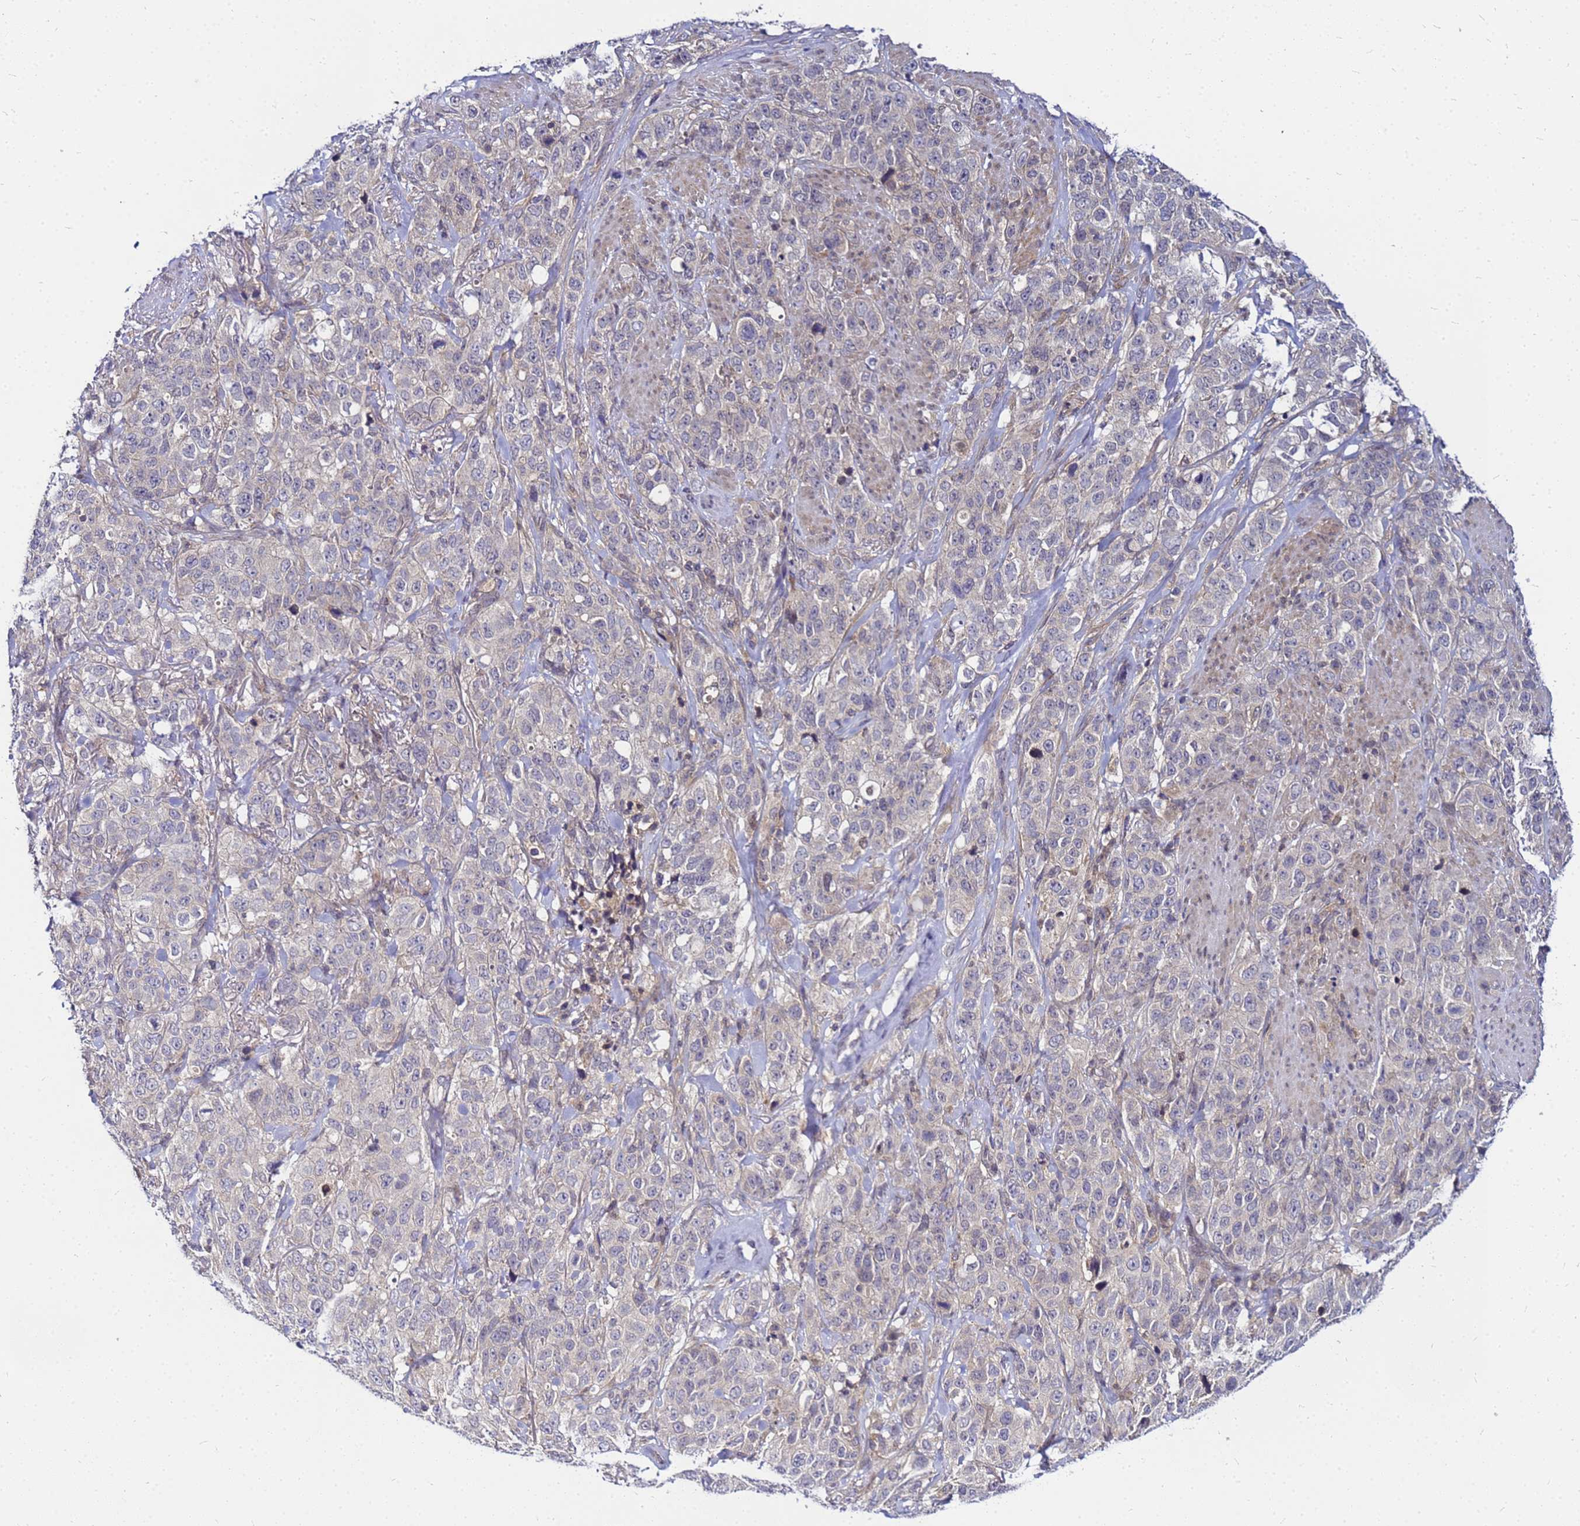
{"staining": {"intensity": "negative", "quantity": "none", "location": "none"}, "tissue": "stomach cancer", "cell_type": "Tumor cells", "image_type": "cancer", "snomed": [{"axis": "morphology", "description": "Adenocarcinoma, NOS"}, {"axis": "topography", "description": "Stomach"}], "caption": "This is an IHC photomicrograph of human stomach cancer. There is no expression in tumor cells.", "gene": "SAT1", "patient": {"sex": "male", "age": 48}}